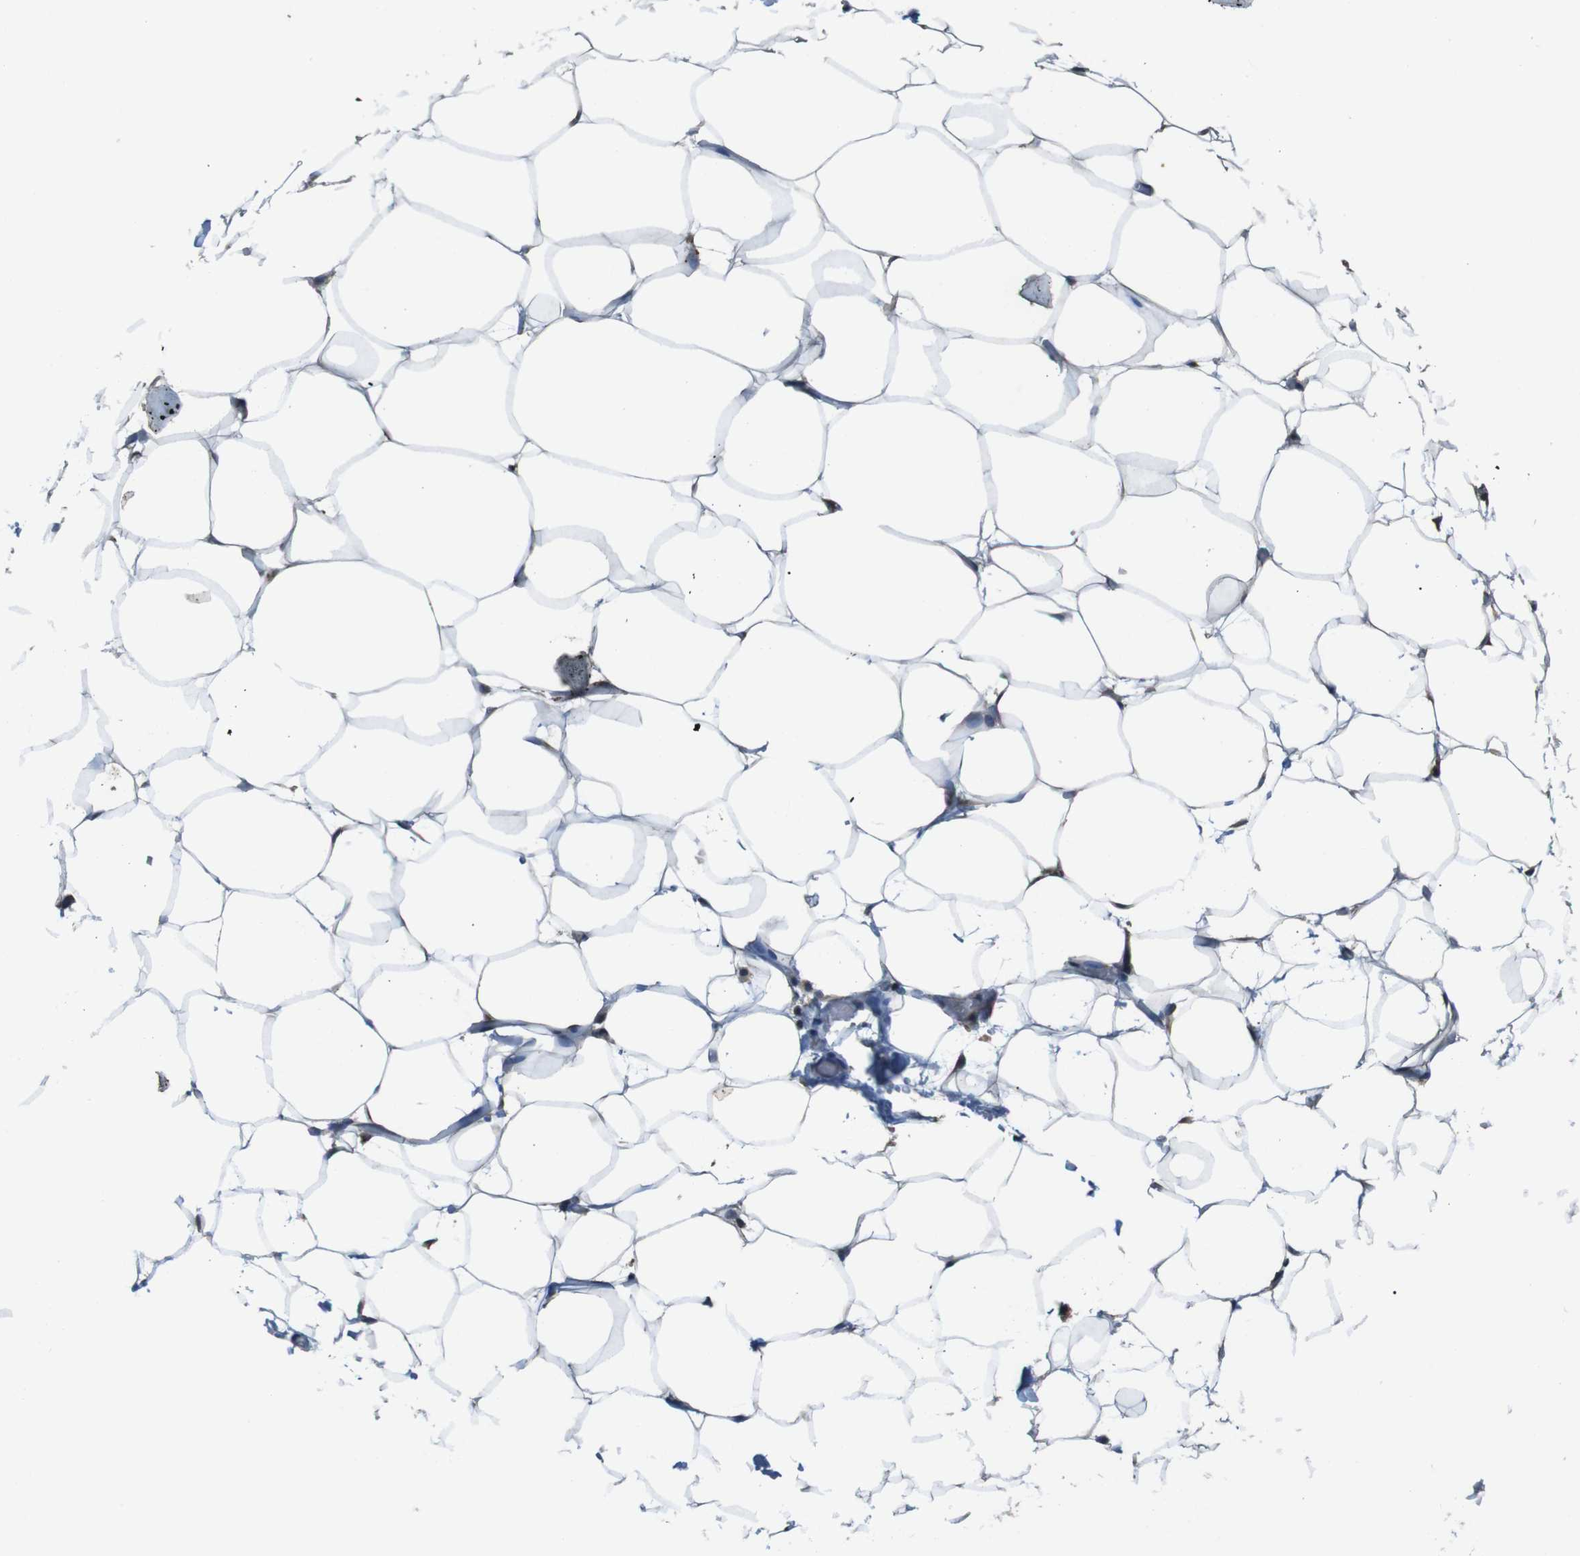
{"staining": {"intensity": "negative", "quantity": "none", "location": "none"}, "tissue": "adipose tissue", "cell_type": "Adipocytes", "image_type": "normal", "snomed": [{"axis": "morphology", "description": "Normal tissue, NOS"}, {"axis": "topography", "description": "Breast"}, {"axis": "topography", "description": "Adipose tissue"}], "caption": "Adipose tissue stained for a protein using IHC exhibits no staining adipocytes.", "gene": "SOCS1", "patient": {"sex": "female", "age": 25}}